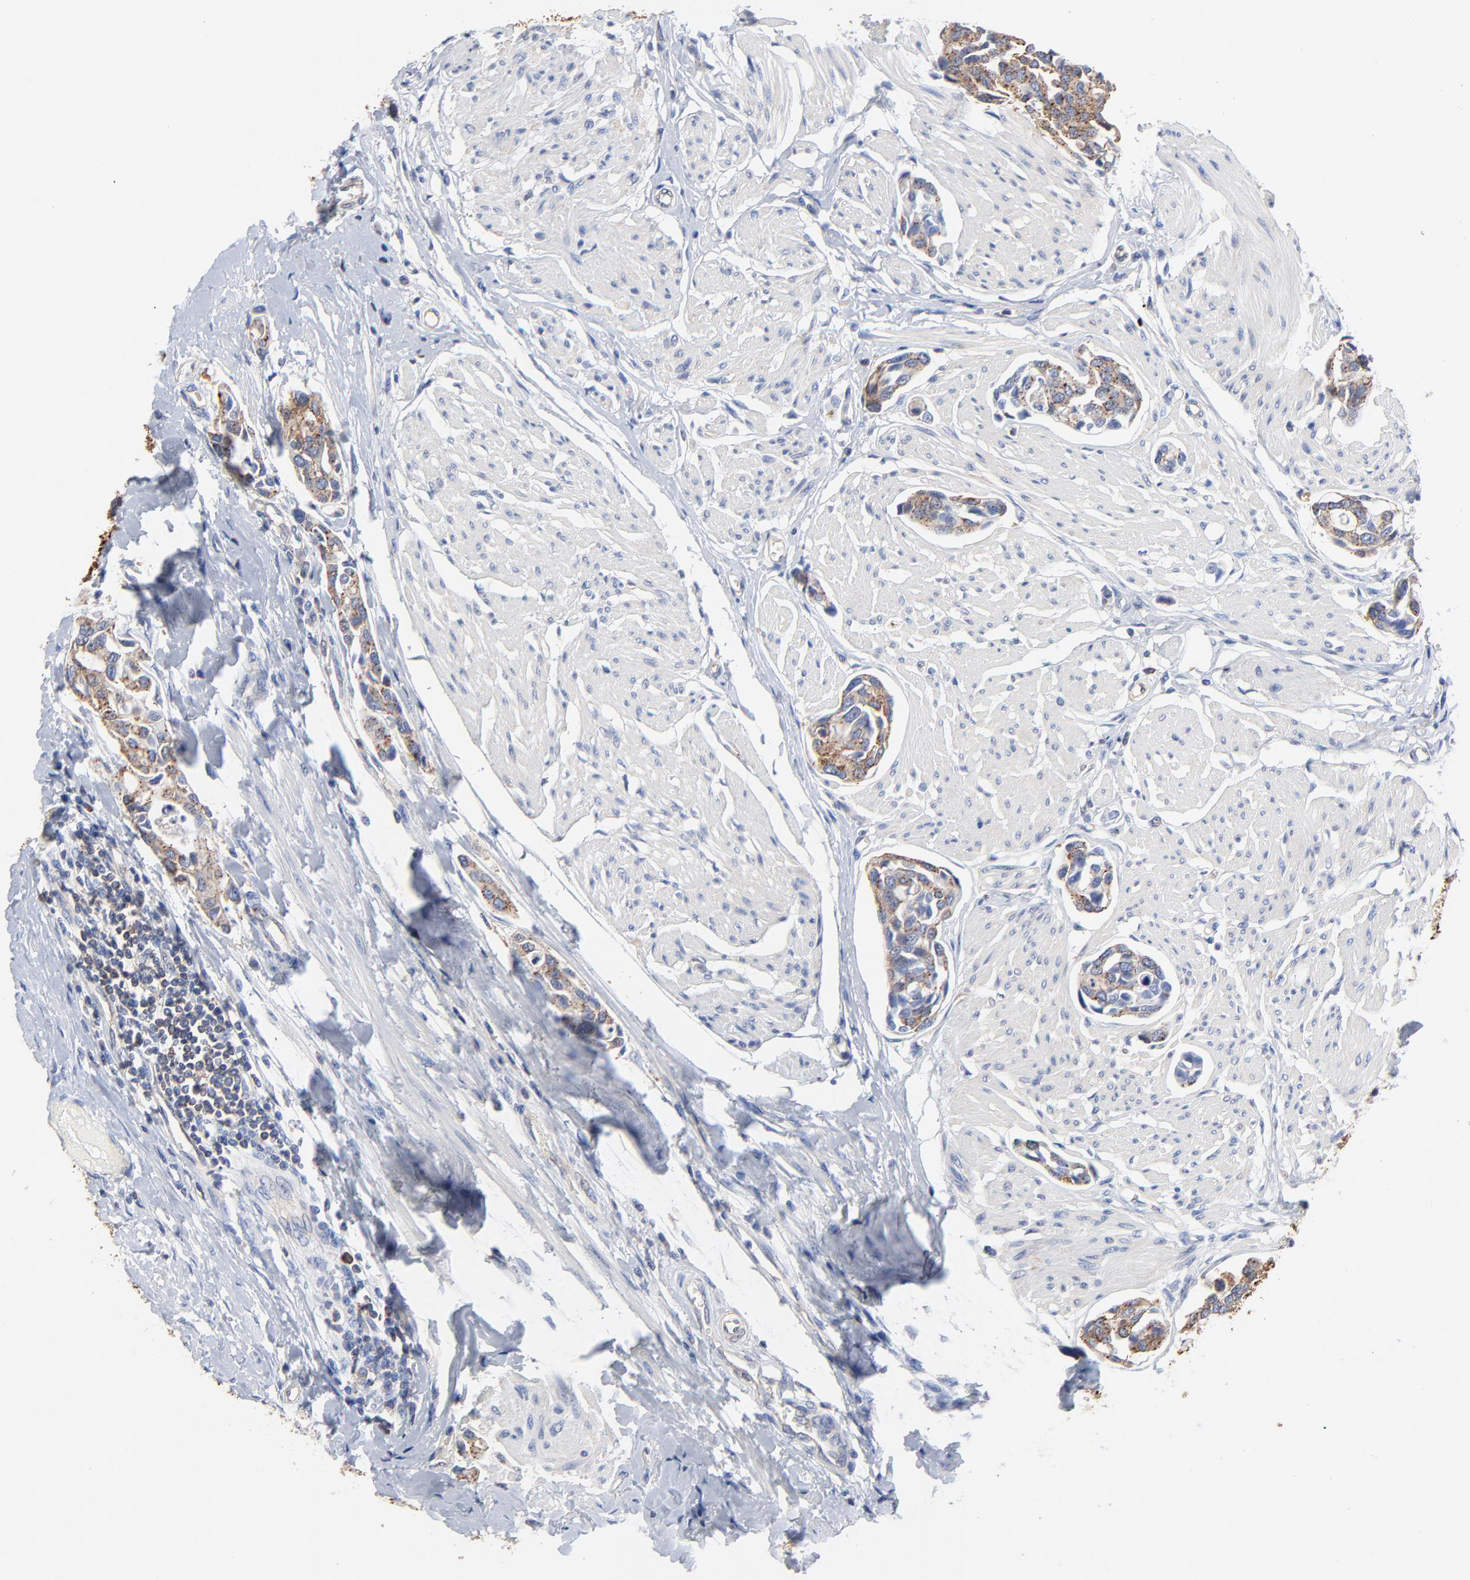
{"staining": {"intensity": "moderate", "quantity": ">75%", "location": "cytoplasmic/membranous"}, "tissue": "urothelial cancer", "cell_type": "Tumor cells", "image_type": "cancer", "snomed": [{"axis": "morphology", "description": "Urothelial carcinoma, High grade"}, {"axis": "topography", "description": "Urinary bladder"}], "caption": "Urothelial cancer stained with DAB IHC displays medium levels of moderate cytoplasmic/membranous positivity in approximately >75% of tumor cells.", "gene": "CD2AP", "patient": {"sex": "male", "age": 78}}